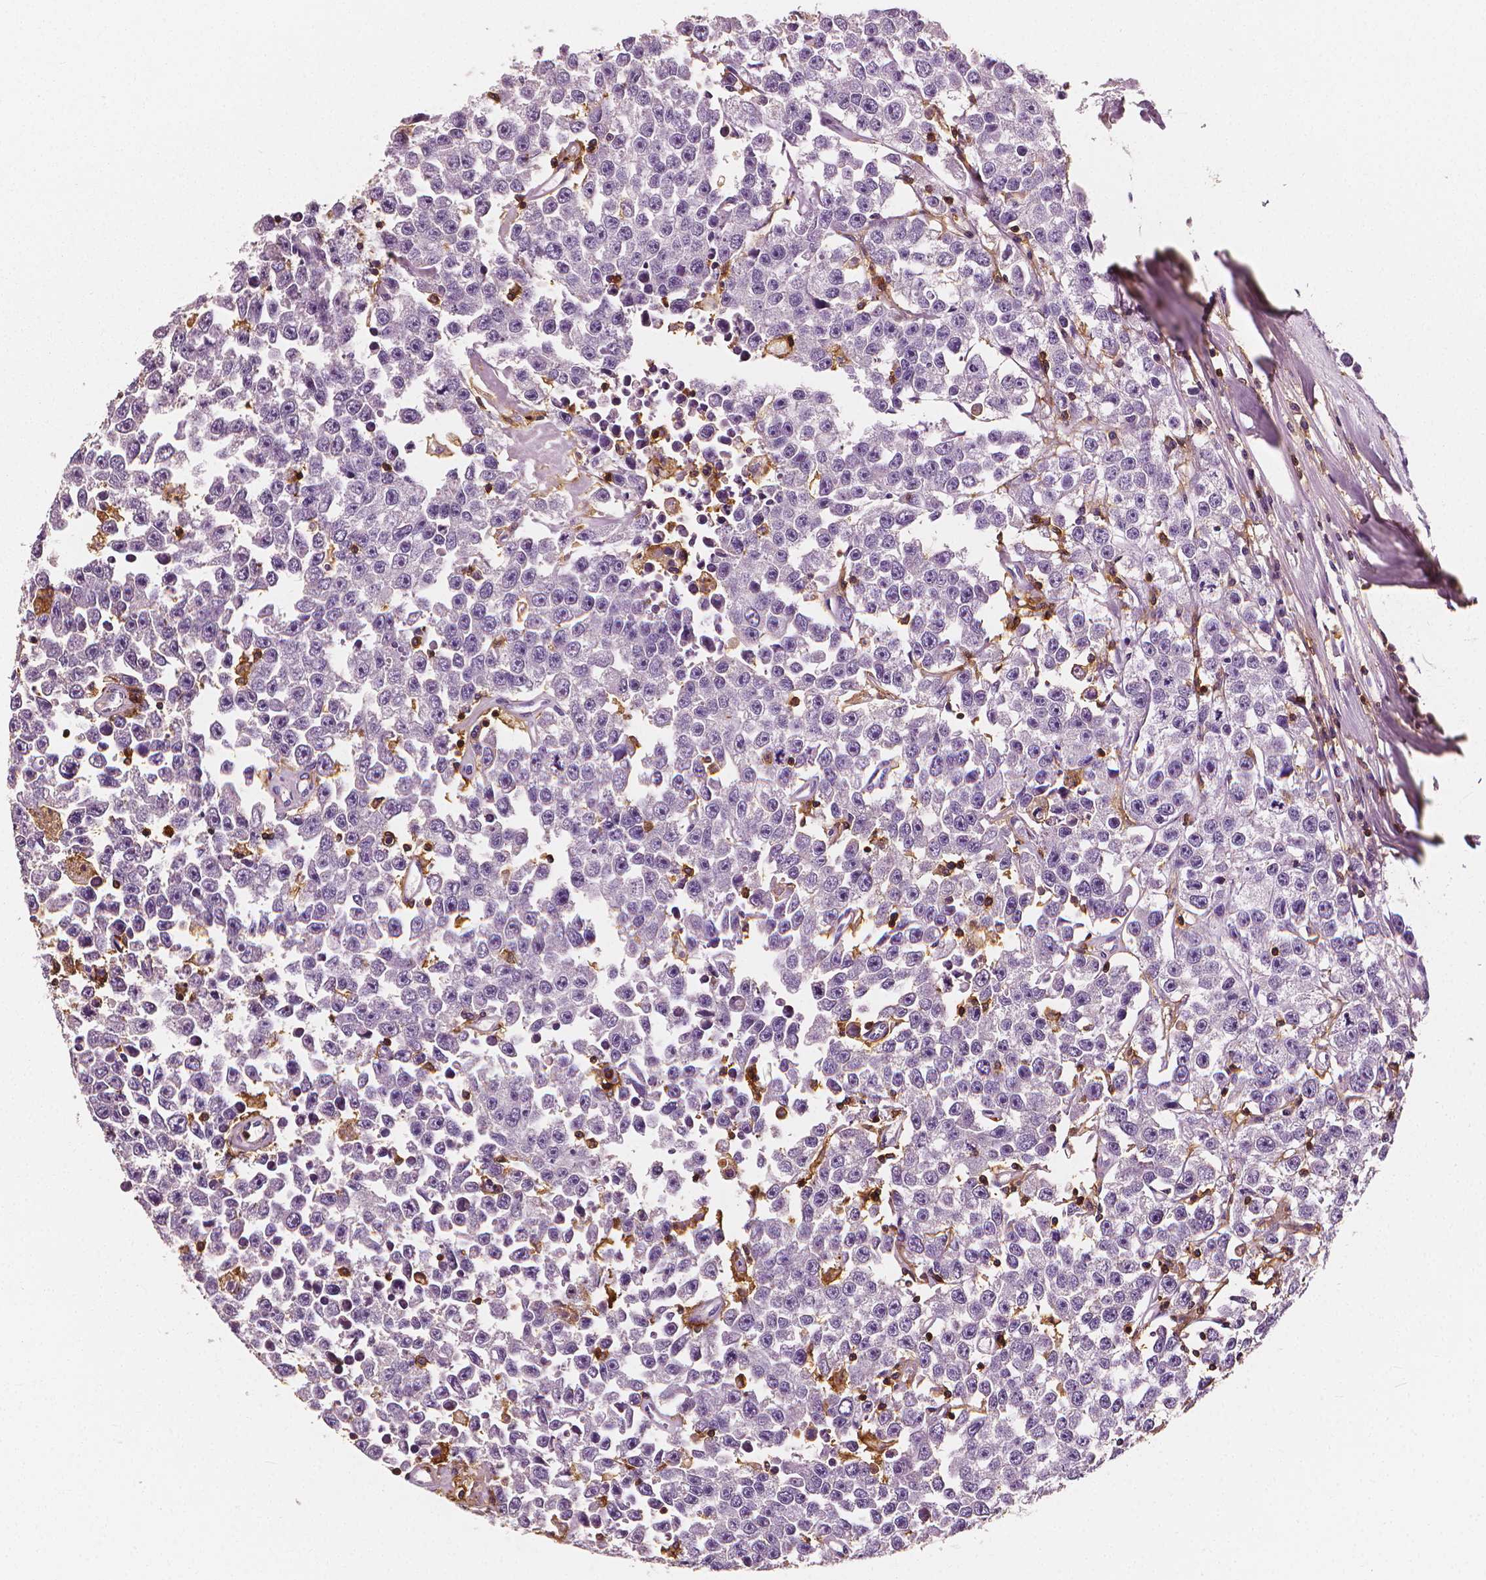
{"staining": {"intensity": "negative", "quantity": "none", "location": "none"}, "tissue": "testis cancer", "cell_type": "Tumor cells", "image_type": "cancer", "snomed": [{"axis": "morphology", "description": "Seminoma, NOS"}, {"axis": "topography", "description": "Testis"}], "caption": "IHC image of testis seminoma stained for a protein (brown), which reveals no staining in tumor cells. (IHC, brightfield microscopy, high magnification).", "gene": "PTPRC", "patient": {"sex": "male", "age": 52}}